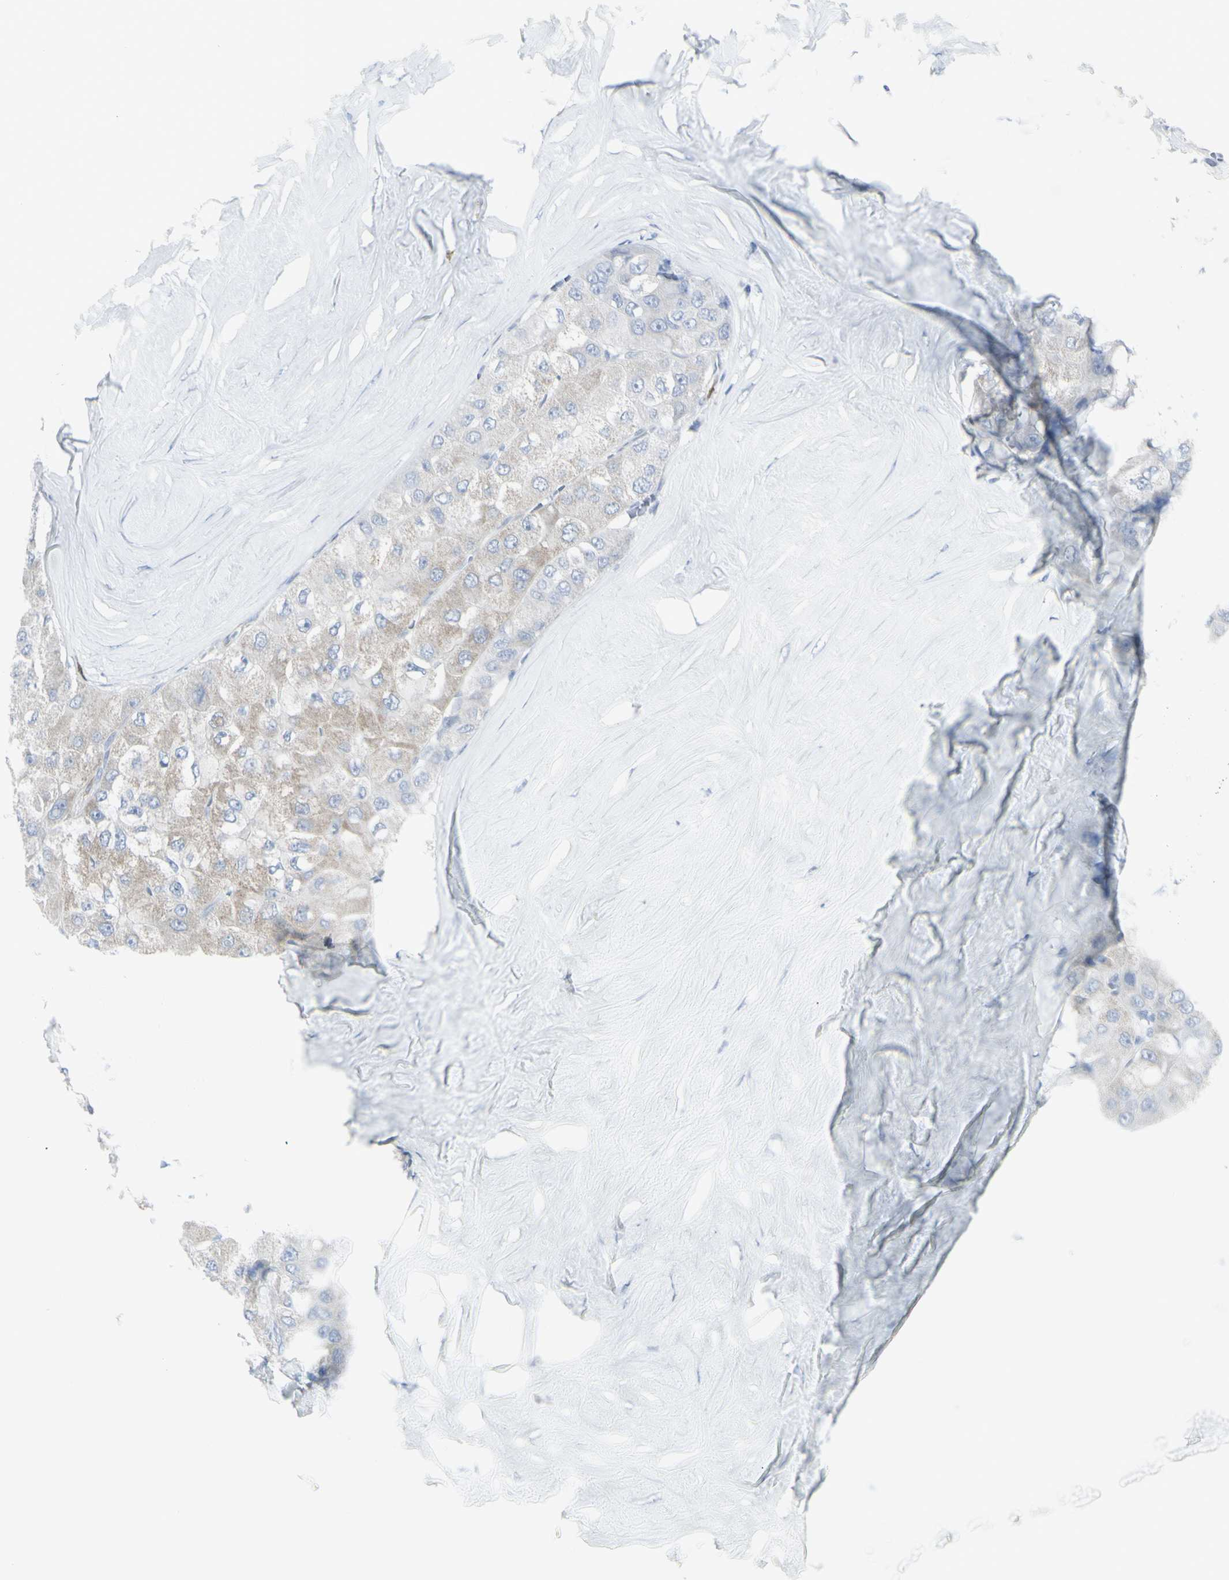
{"staining": {"intensity": "weak", "quantity": "<25%", "location": "cytoplasmic/membranous"}, "tissue": "liver cancer", "cell_type": "Tumor cells", "image_type": "cancer", "snomed": [{"axis": "morphology", "description": "Carcinoma, Hepatocellular, NOS"}, {"axis": "topography", "description": "Liver"}], "caption": "An immunohistochemistry (IHC) micrograph of liver cancer (hepatocellular carcinoma) is shown. There is no staining in tumor cells of liver cancer (hepatocellular carcinoma).", "gene": "ENSG00000198211", "patient": {"sex": "male", "age": 80}}